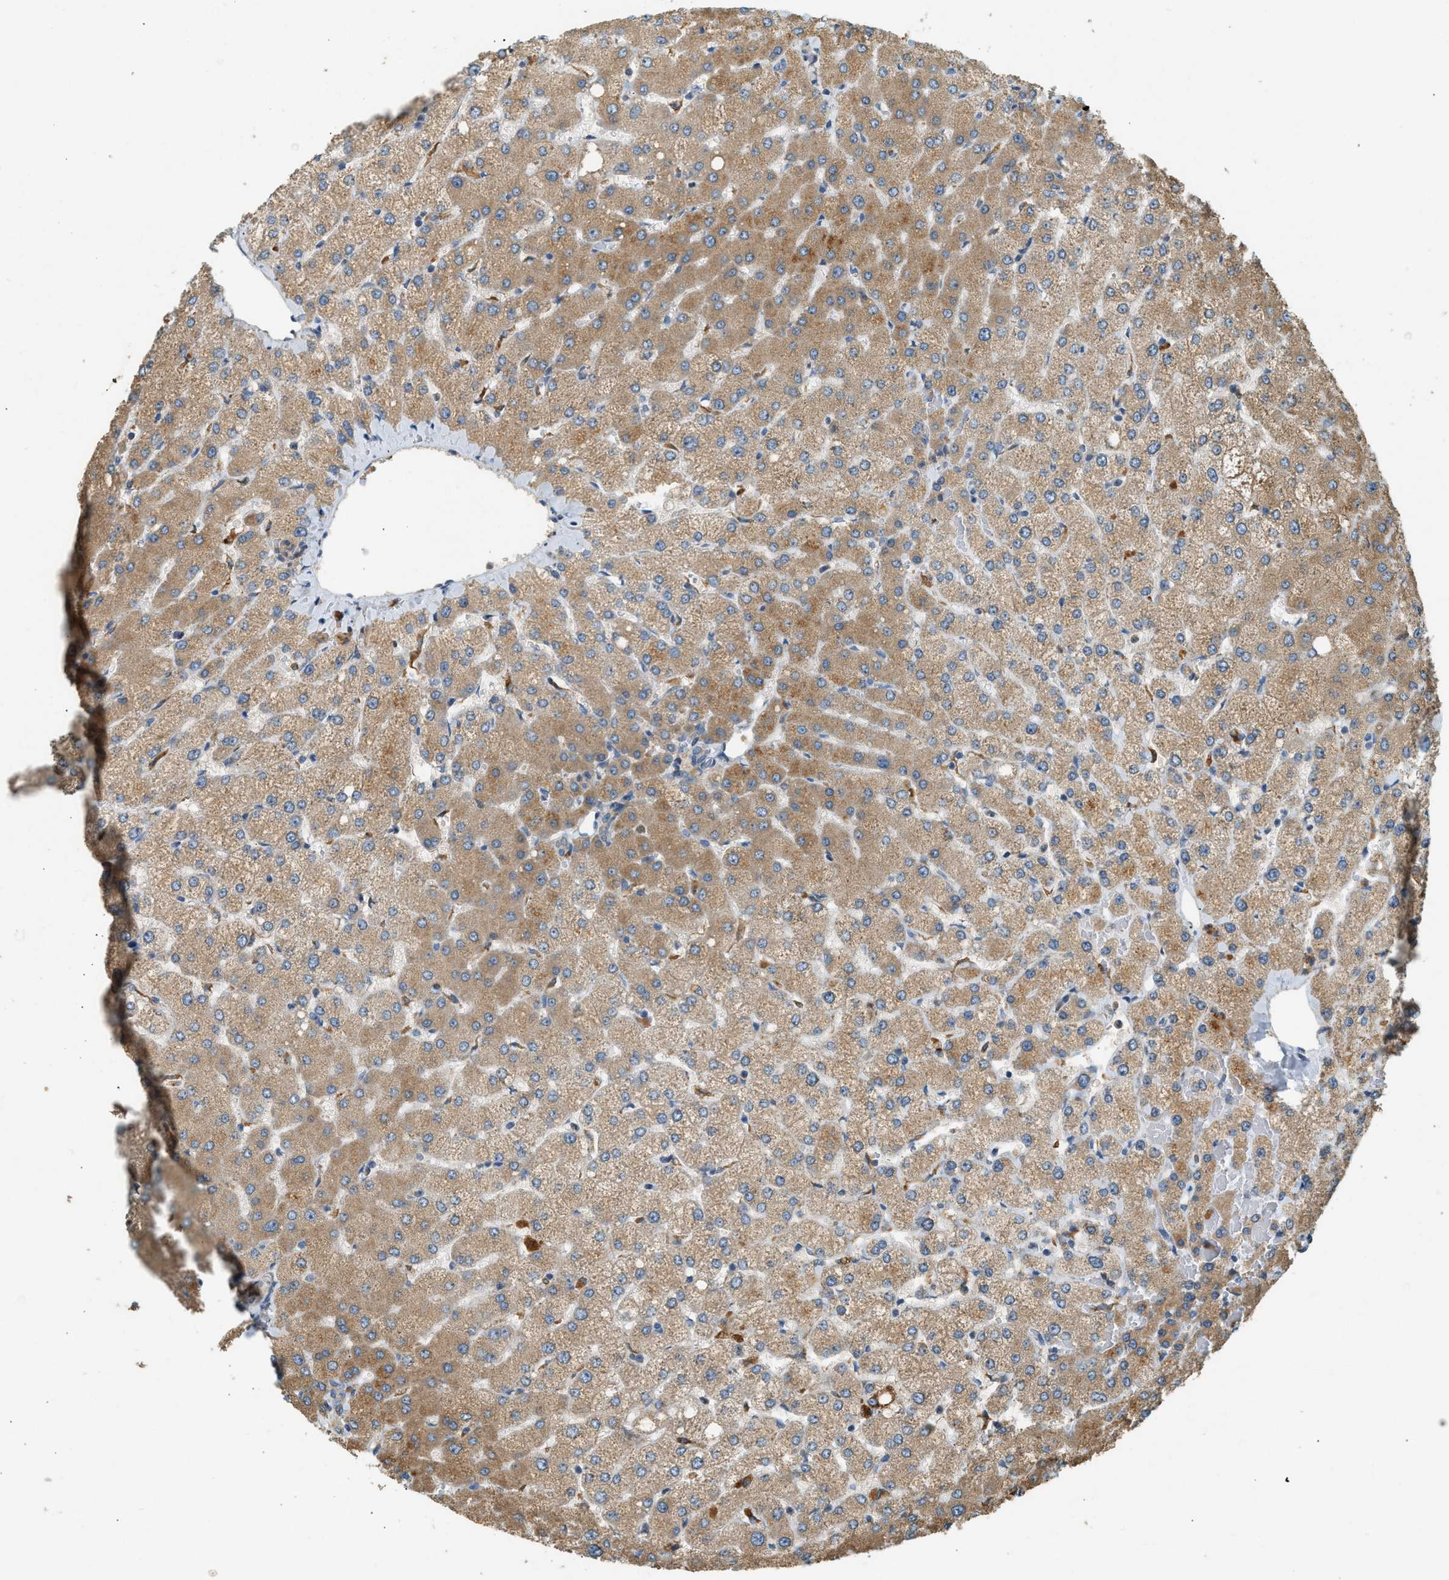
{"staining": {"intensity": "weak", "quantity": ">75%", "location": "cytoplasmic/membranous"}, "tissue": "liver", "cell_type": "Cholangiocytes", "image_type": "normal", "snomed": [{"axis": "morphology", "description": "Normal tissue, NOS"}, {"axis": "topography", "description": "Liver"}], "caption": "Cholangiocytes reveal low levels of weak cytoplasmic/membranous positivity in about >75% of cells in unremarkable human liver.", "gene": "CTSB", "patient": {"sex": "female", "age": 54}}